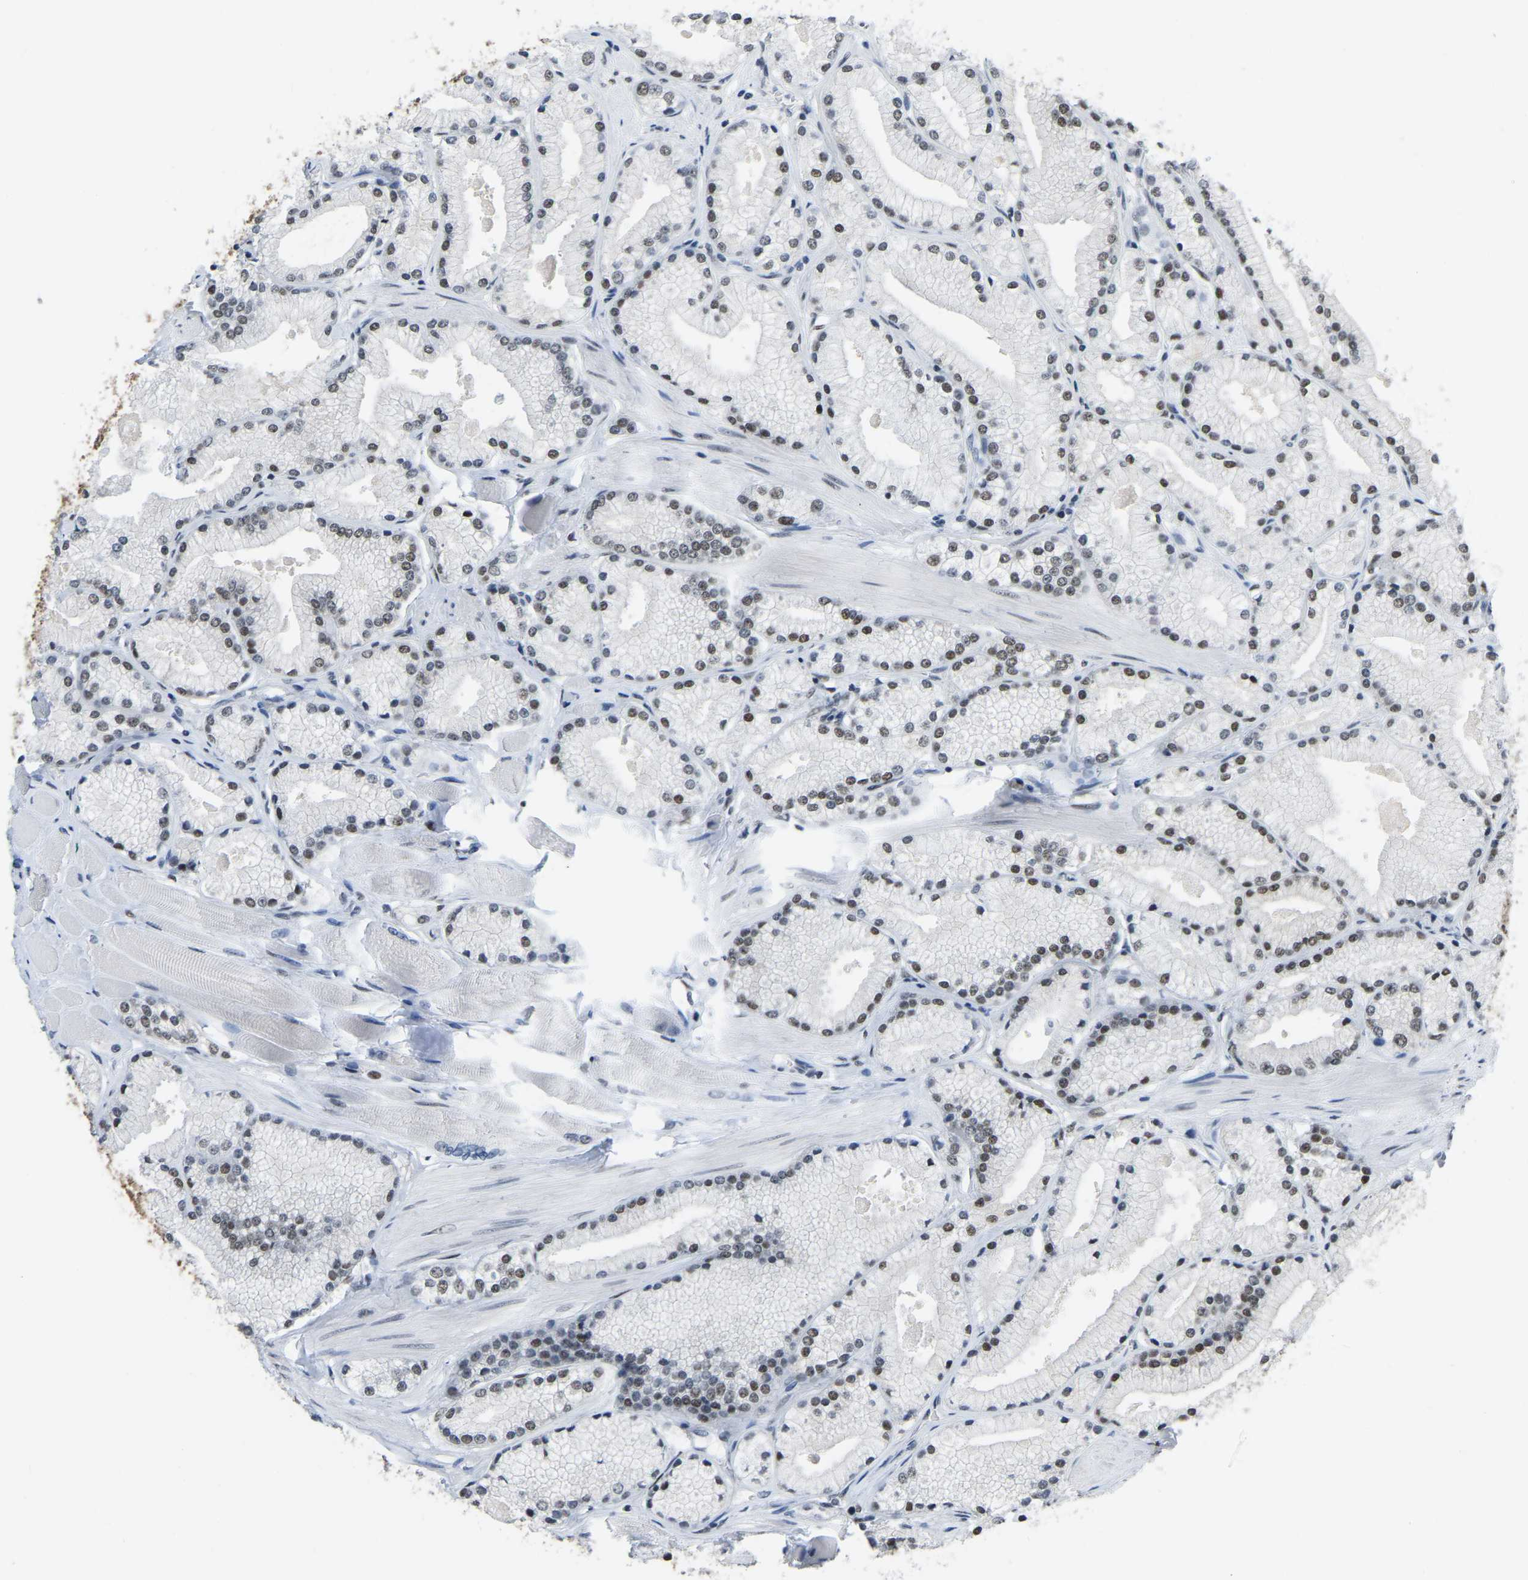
{"staining": {"intensity": "weak", "quantity": "25%-75%", "location": "nuclear"}, "tissue": "prostate cancer", "cell_type": "Tumor cells", "image_type": "cancer", "snomed": [{"axis": "morphology", "description": "Adenocarcinoma, High grade"}, {"axis": "topography", "description": "Prostate"}], "caption": "Weak nuclear positivity for a protein is identified in approximately 25%-75% of tumor cells of prostate adenocarcinoma (high-grade) using immunohistochemistry.", "gene": "TBL1XR1", "patient": {"sex": "male", "age": 50}}